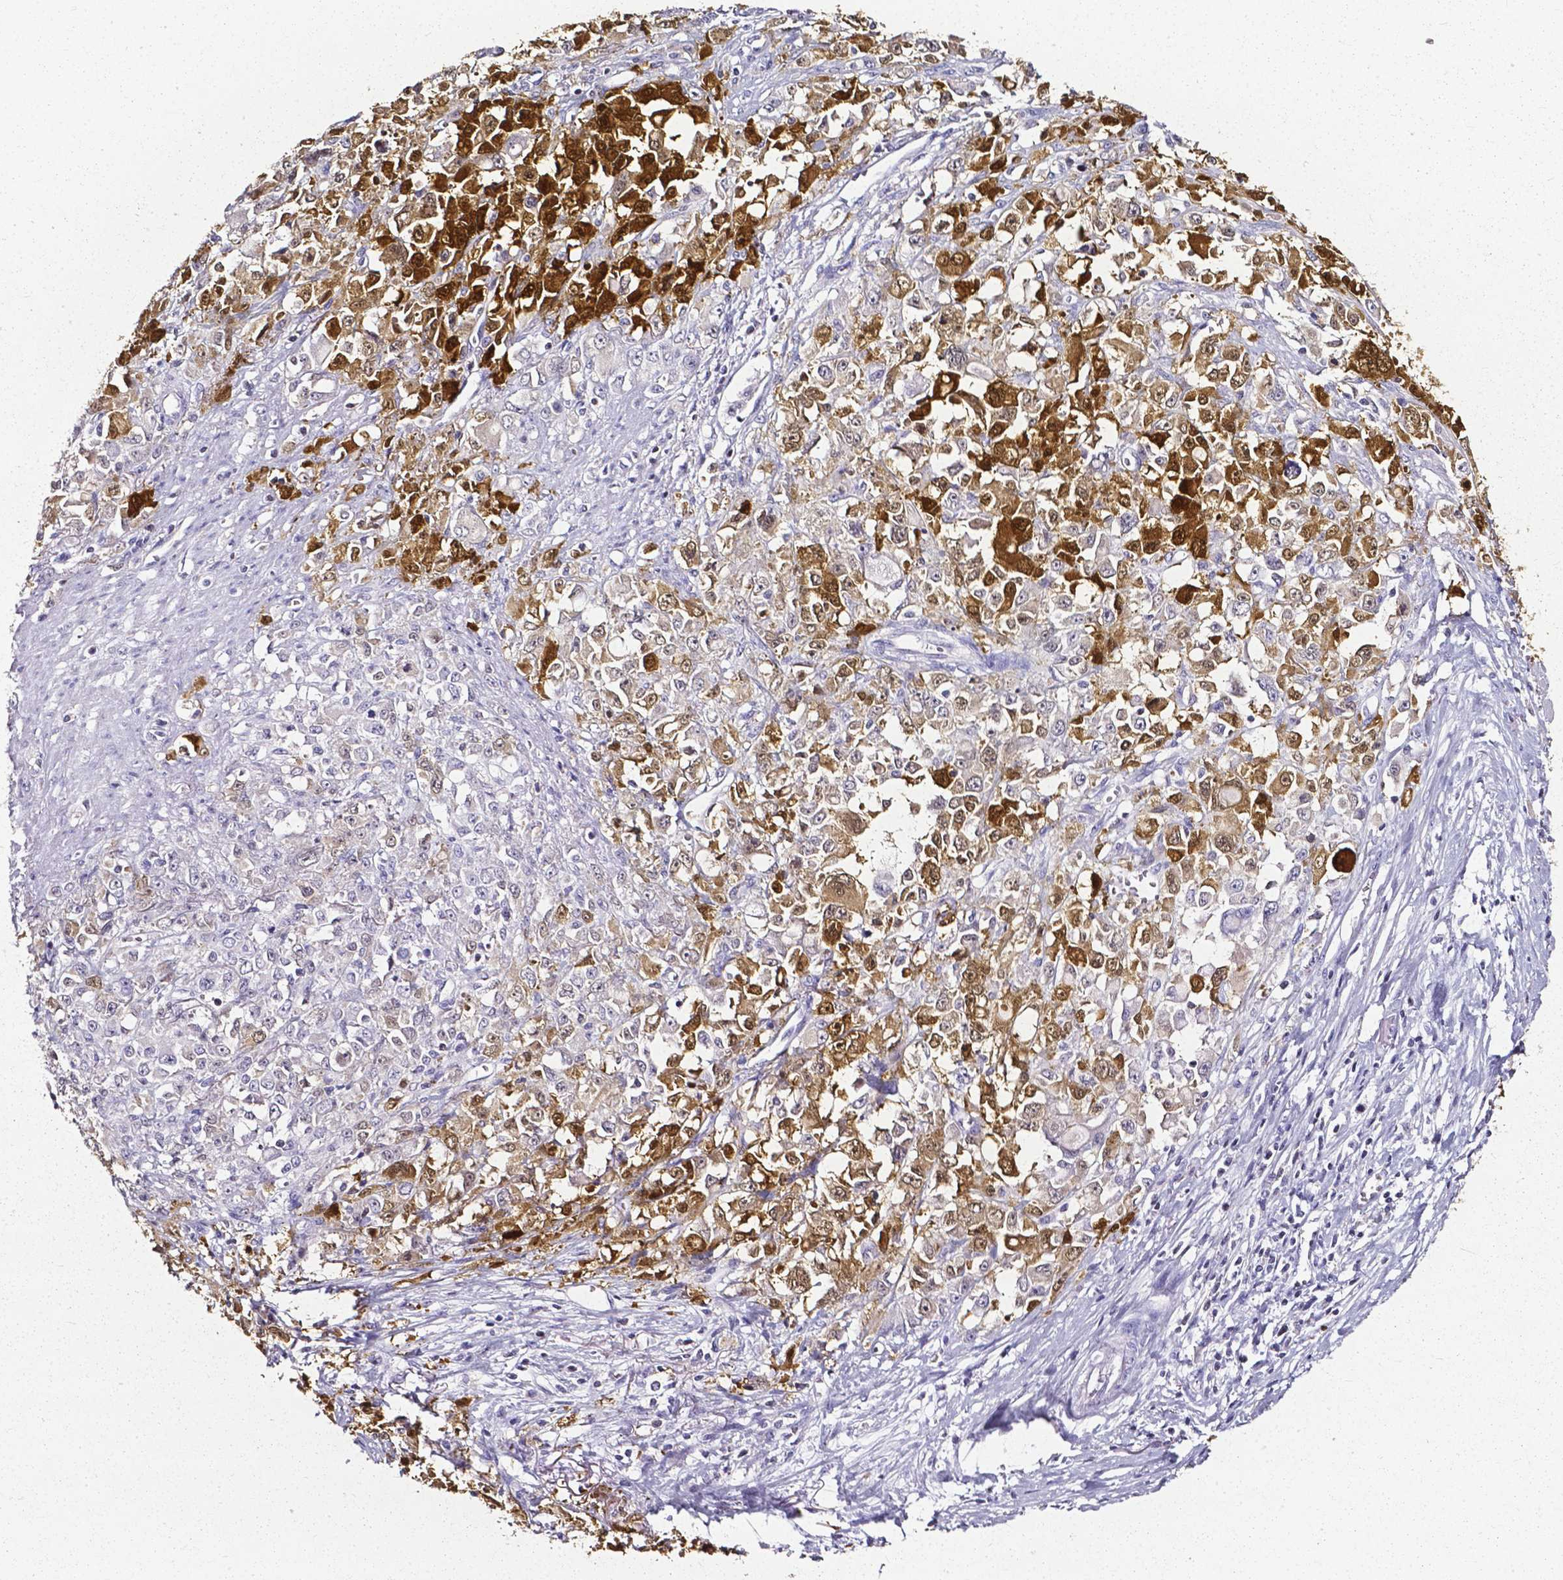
{"staining": {"intensity": "moderate", "quantity": ">75%", "location": "cytoplasmic/membranous,nuclear"}, "tissue": "stomach cancer", "cell_type": "Tumor cells", "image_type": "cancer", "snomed": [{"axis": "morphology", "description": "Adenocarcinoma, NOS"}, {"axis": "topography", "description": "Stomach"}], "caption": "IHC micrograph of human stomach adenocarcinoma stained for a protein (brown), which exhibits medium levels of moderate cytoplasmic/membranous and nuclear expression in about >75% of tumor cells.", "gene": "AKR1B10", "patient": {"sex": "female", "age": 76}}